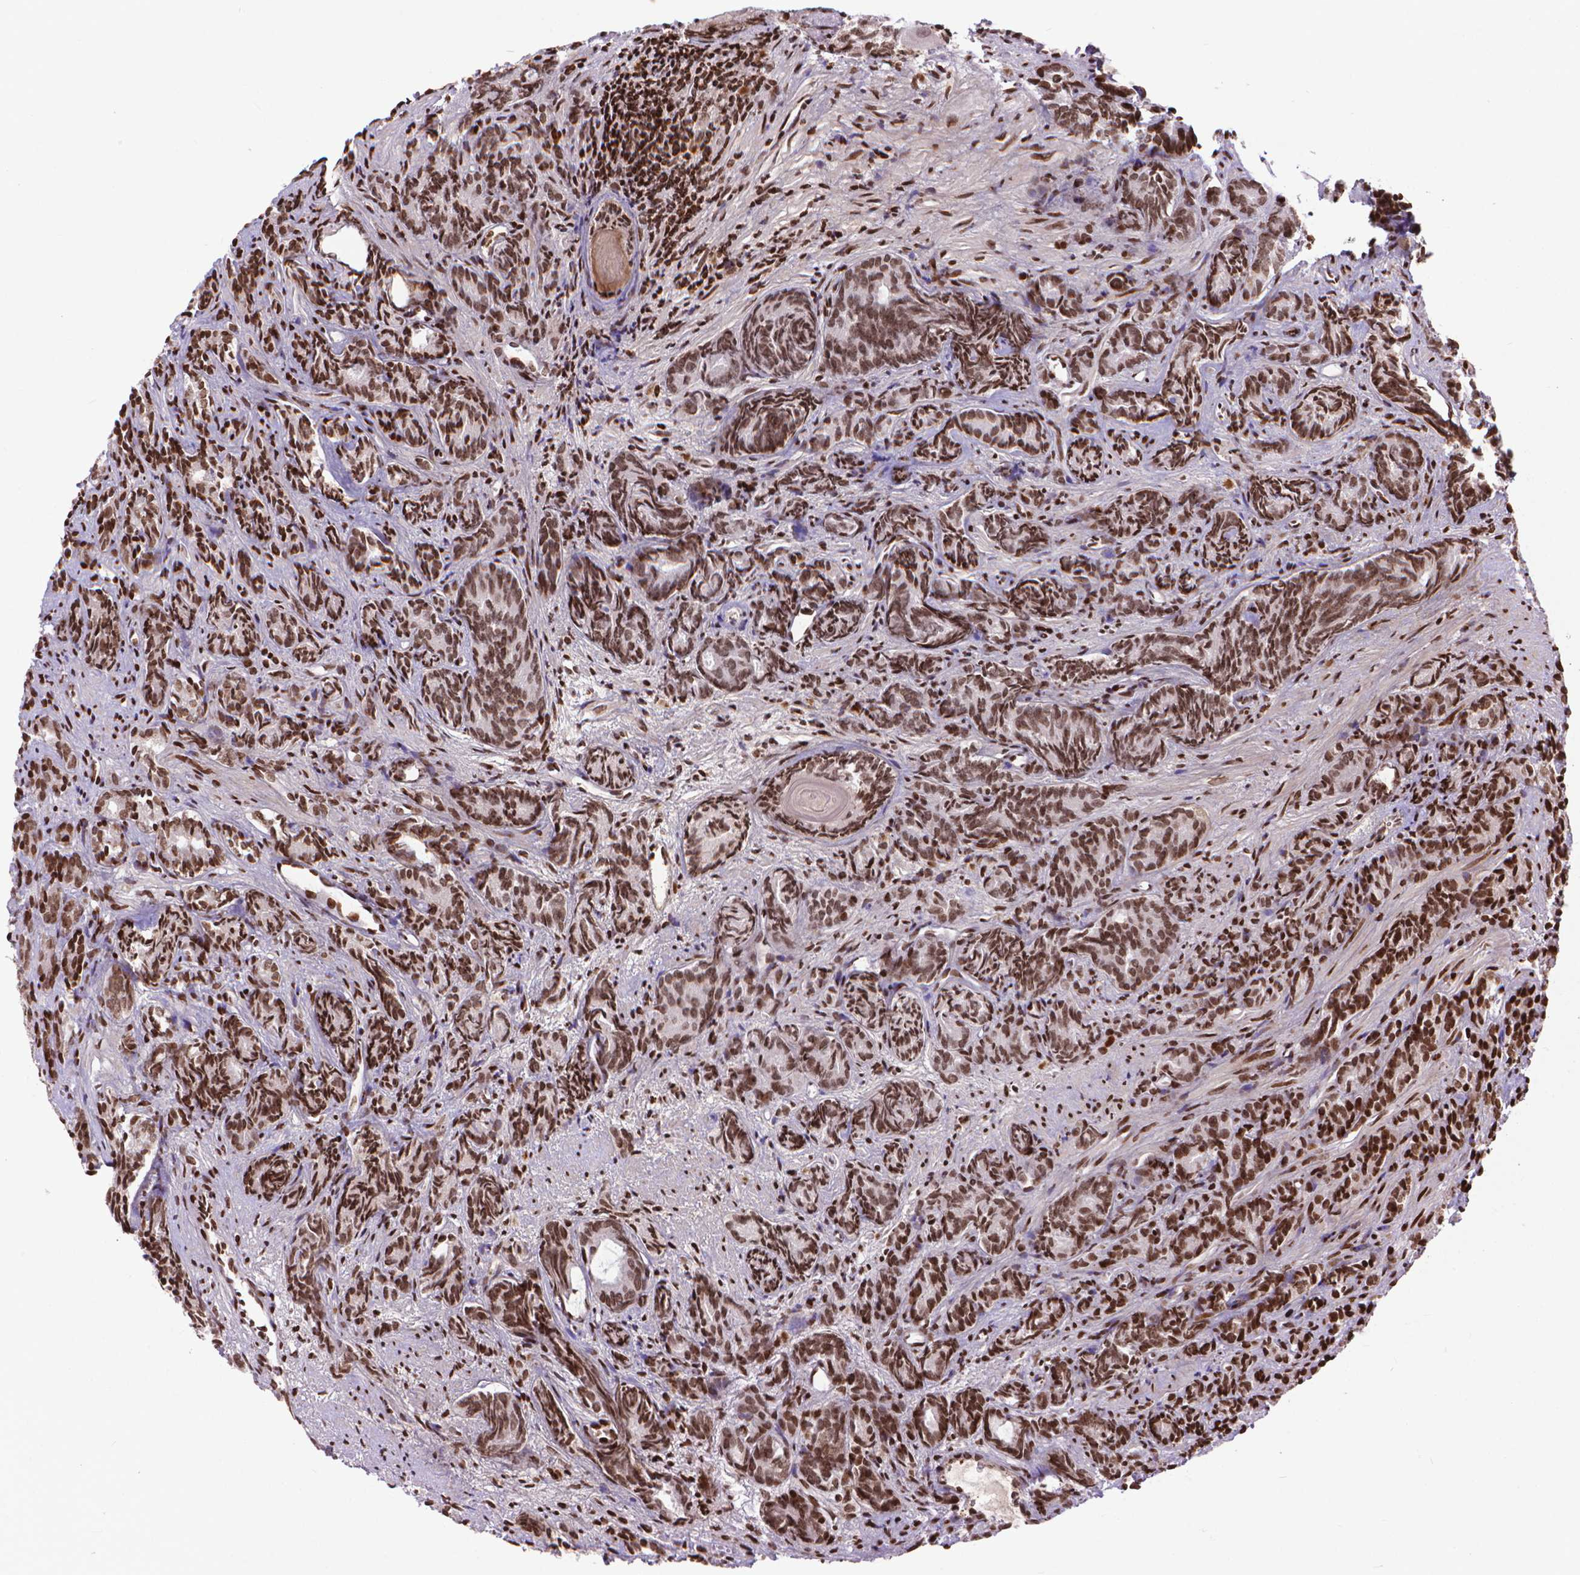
{"staining": {"intensity": "moderate", "quantity": ">75%", "location": "nuclear"}, "tissue": "prostate cancer", "cell_type": "Tumor cells", "image_type": "cancer", "snomed": [{"axis": "morphology", "description": "Adenocarcinoma, High grade"}, {"axis": "topography", "description": "Prostate"}], "caption": "Immunohistochemical staining of human prostate cancer (high-grade adenocarcinoma) demonstrates moderate nuclear protein staining in about >75% of tumor cells.", "gene": "AMER1", "patient": {"sex": "male", "age": 84}}